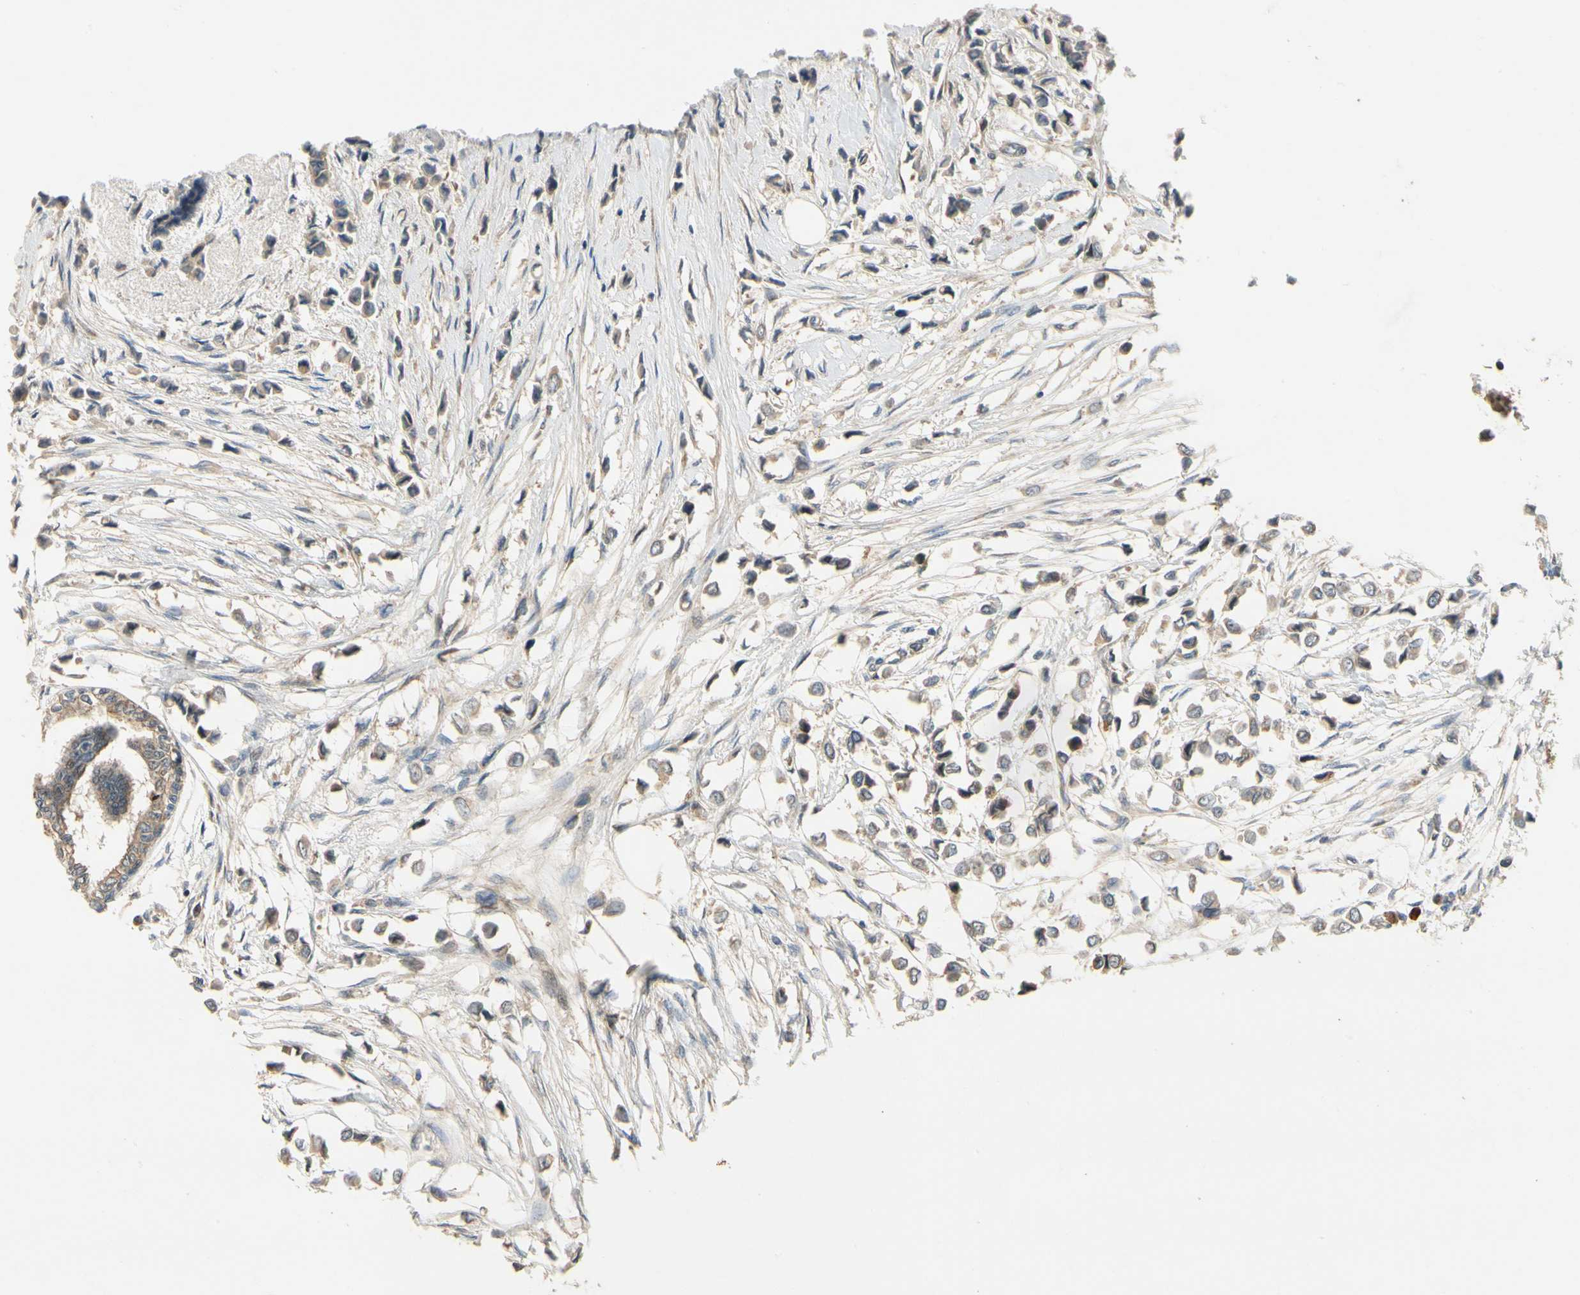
{"staining": {"intensity": "moderate", "quantity": ">75%", "location": "cytoplasmic/membranous"}, "tissue": "breast cancer", "cell_type": "Tumor cells", "image_type": "cancer", "snomed": [{"axis": "morphology", "description": "Lobular carcinoma"}, {"axis": "topography", "description": "Breast"}], "caption": "Breast cancer (lobular carcinoma) stained with a brown dye reveals moderate cytoplasmic/membranous positive staining in approximately >75% of tumor cells.", "gene": "TDRP", "patient": {"sex": "female", "age": 51}}